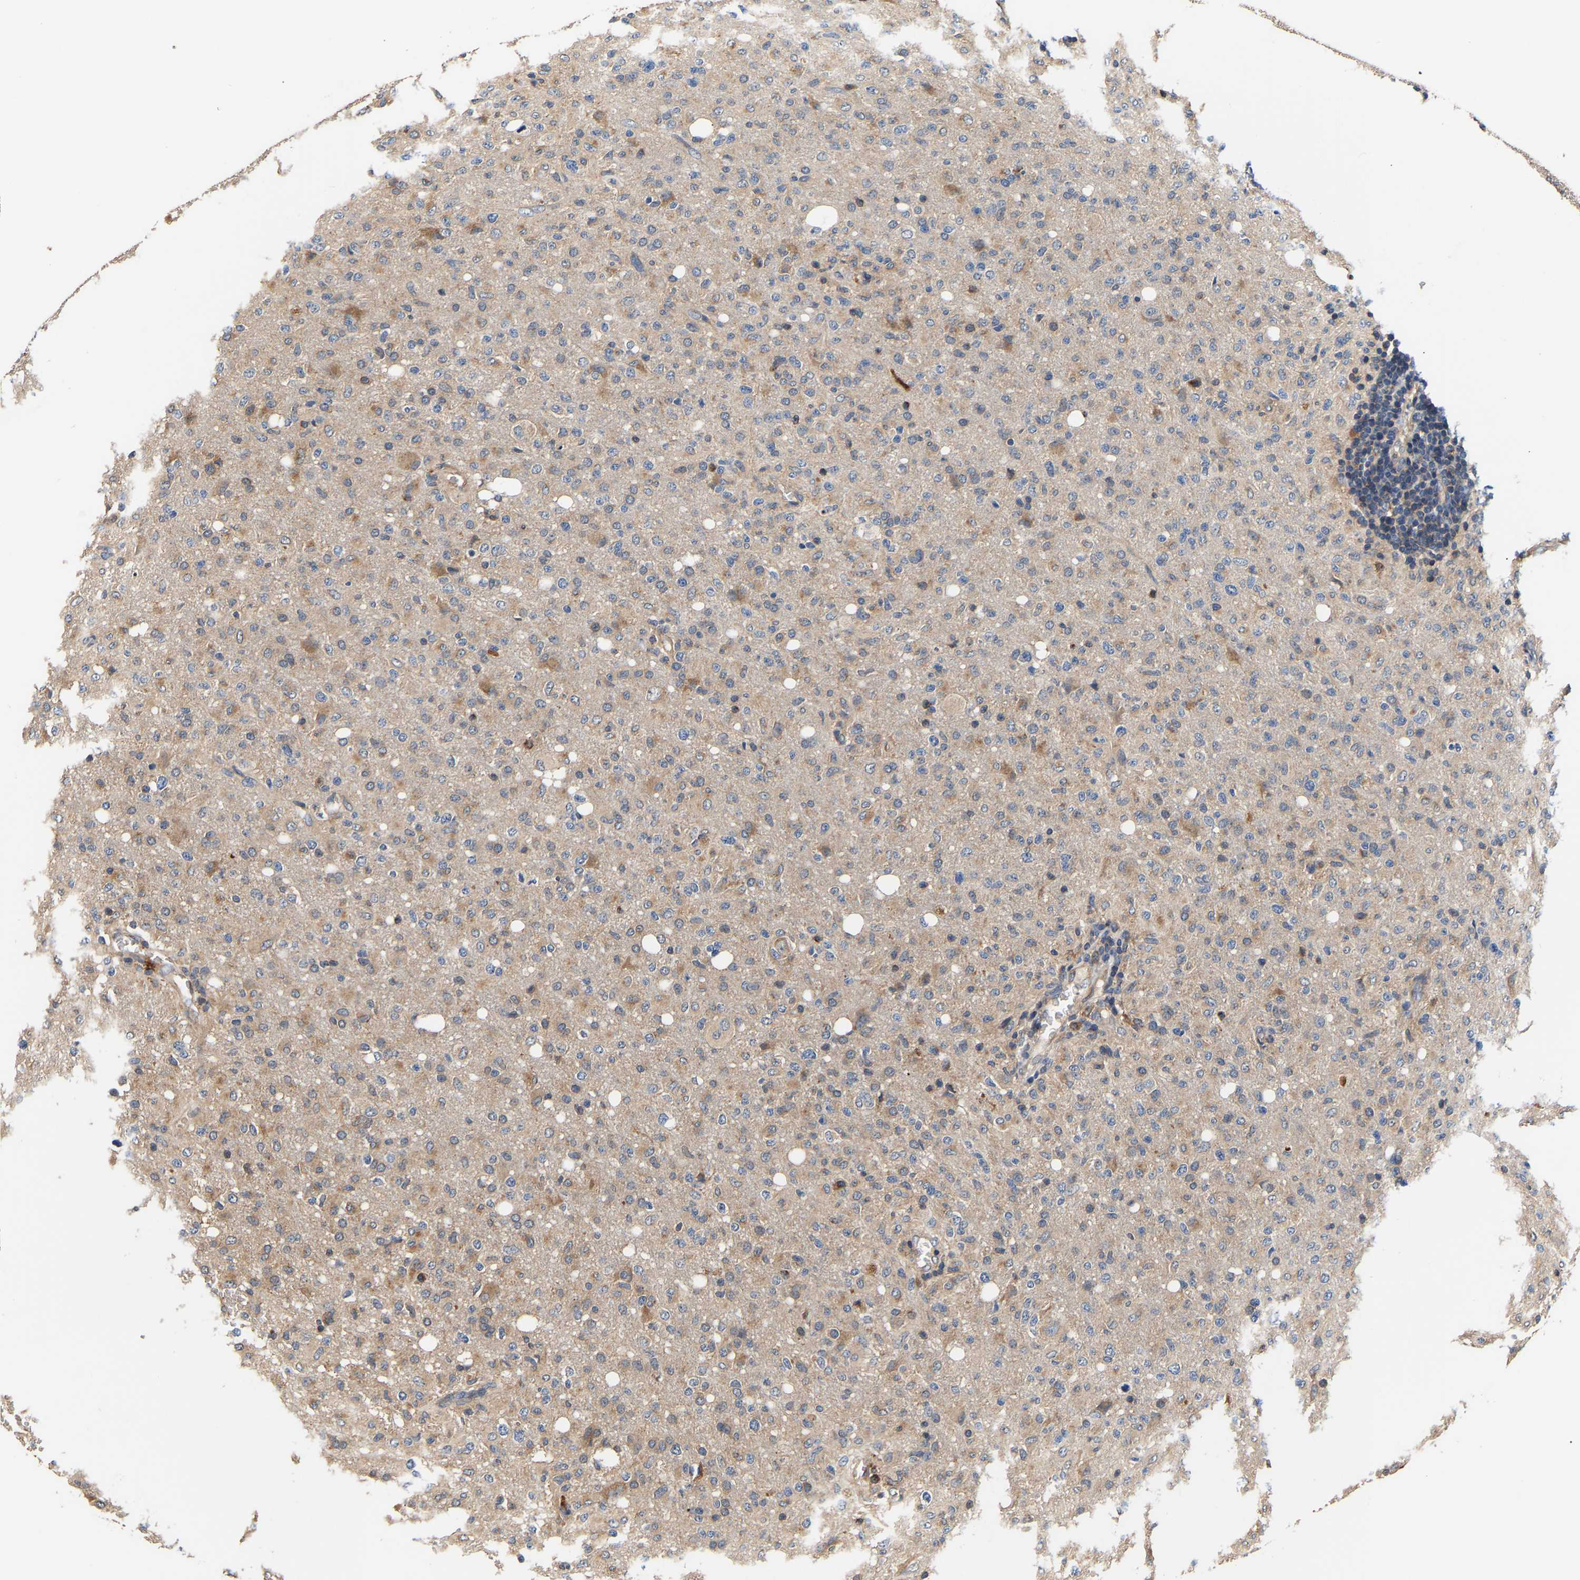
{"staining": {"intensity": "moderate", "quantity": "<25%", "location": "cytoplasmic/membranous"}, "tissue": "glioma", "cell_type": "Tumor cells", "image_type": "cancer", "snomed": [{"axis": "morphology", "description": "Glioma, malignant, High grade"}, {"axis": "topography", "description": "Brain"}], "caption": "Protein staining of glioma tissue reveals moderate cytoplasmic/membranous expression in about <25% of tumor cells.", "gene": "LRBA", "patient": {"sex": "female", "age": 57}}